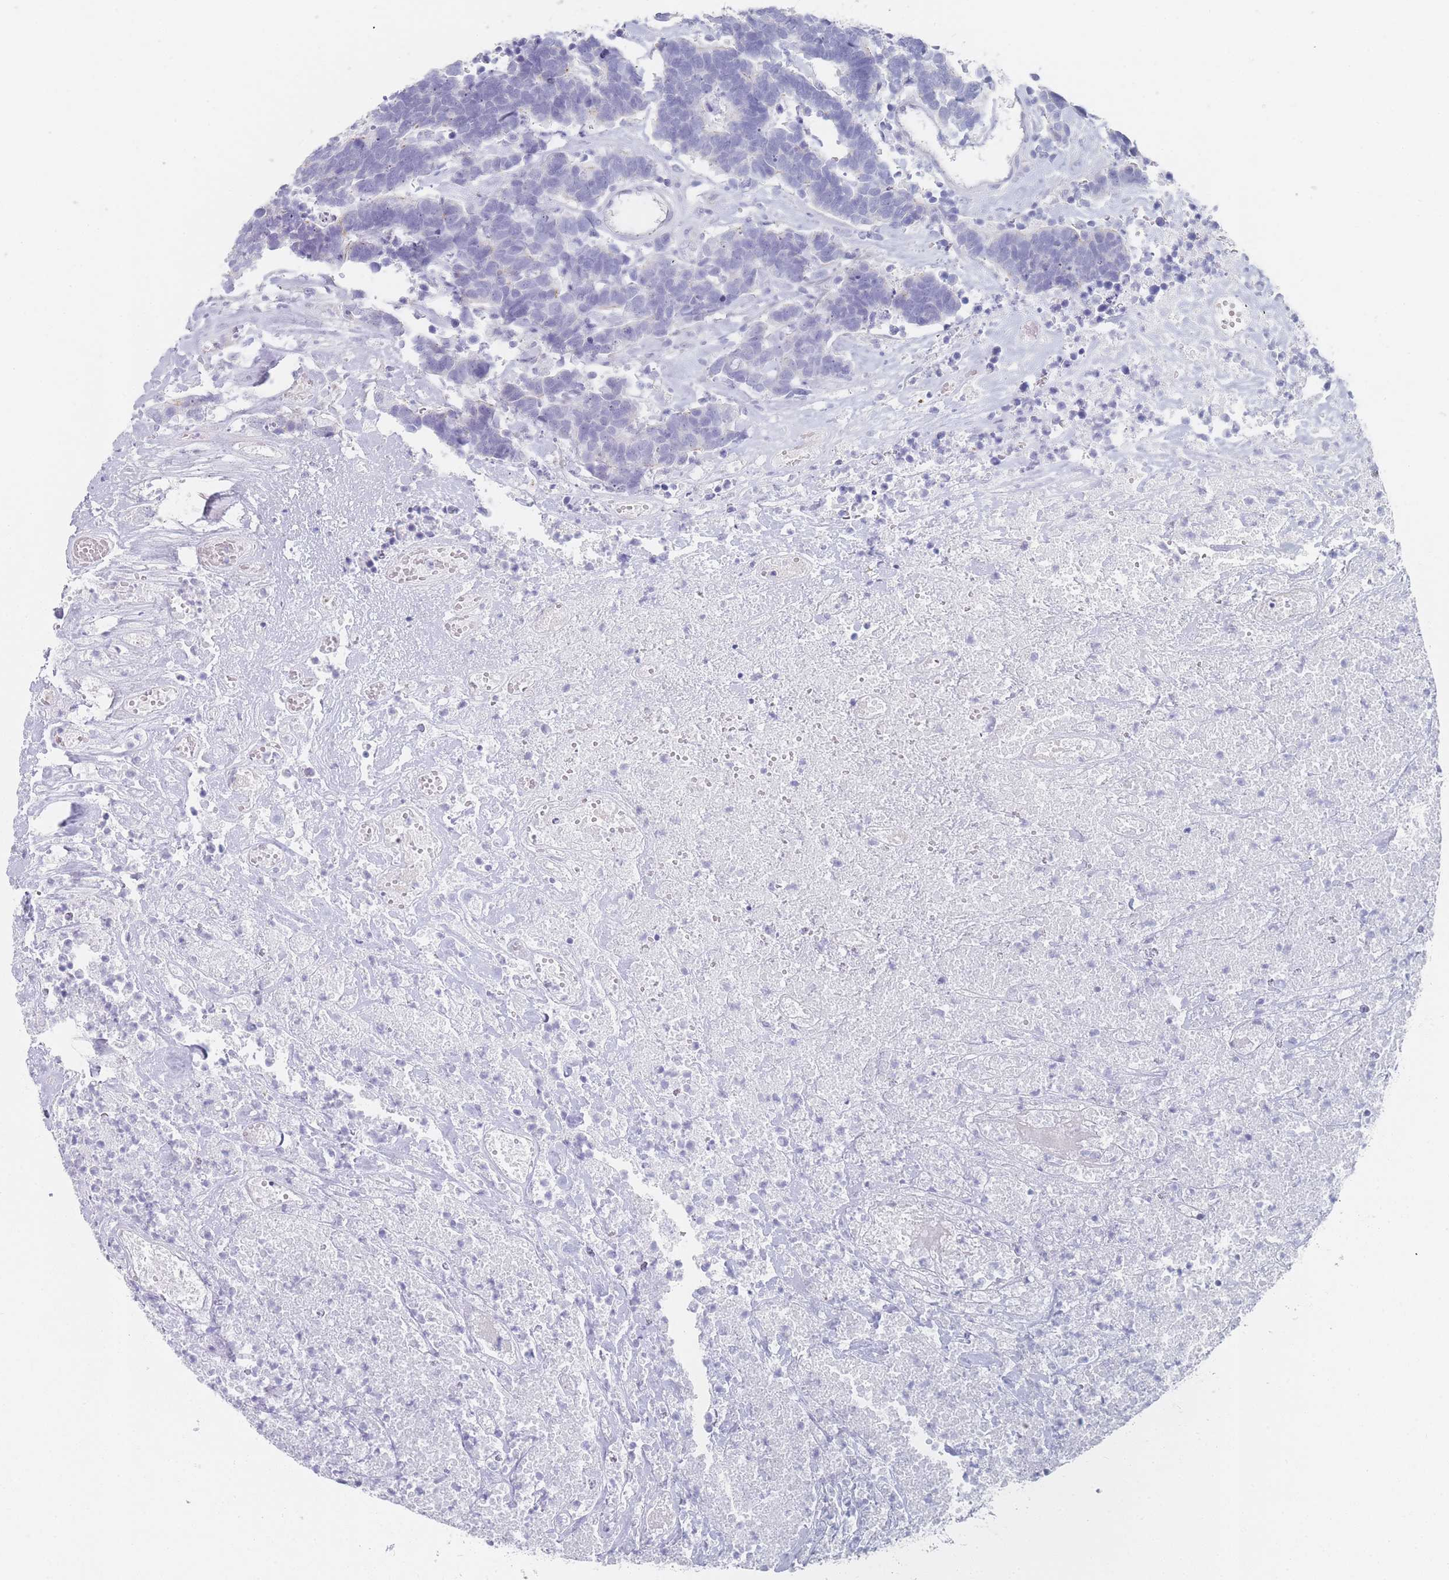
{"staining": {"intensity": "negative", "quantity": "none", "location": "none"}, "tissue": "carcinoid", "cell_type": "Tumor cells", "image_type": "cancer", "snomed": [{"axis": "morphology", "description": "Carcinoma, NOS"}, {"axis": "morphology", "description": "Carcinoid, malignant, NOS"}, {"axis": "topography", "description": "Urinary bladder"}], "caption": "The micrograph shows no significant positivity in tumor cells of carcinoid.", "gene": "IMPG1", "patient": {"sex": "male", "age": 57}}